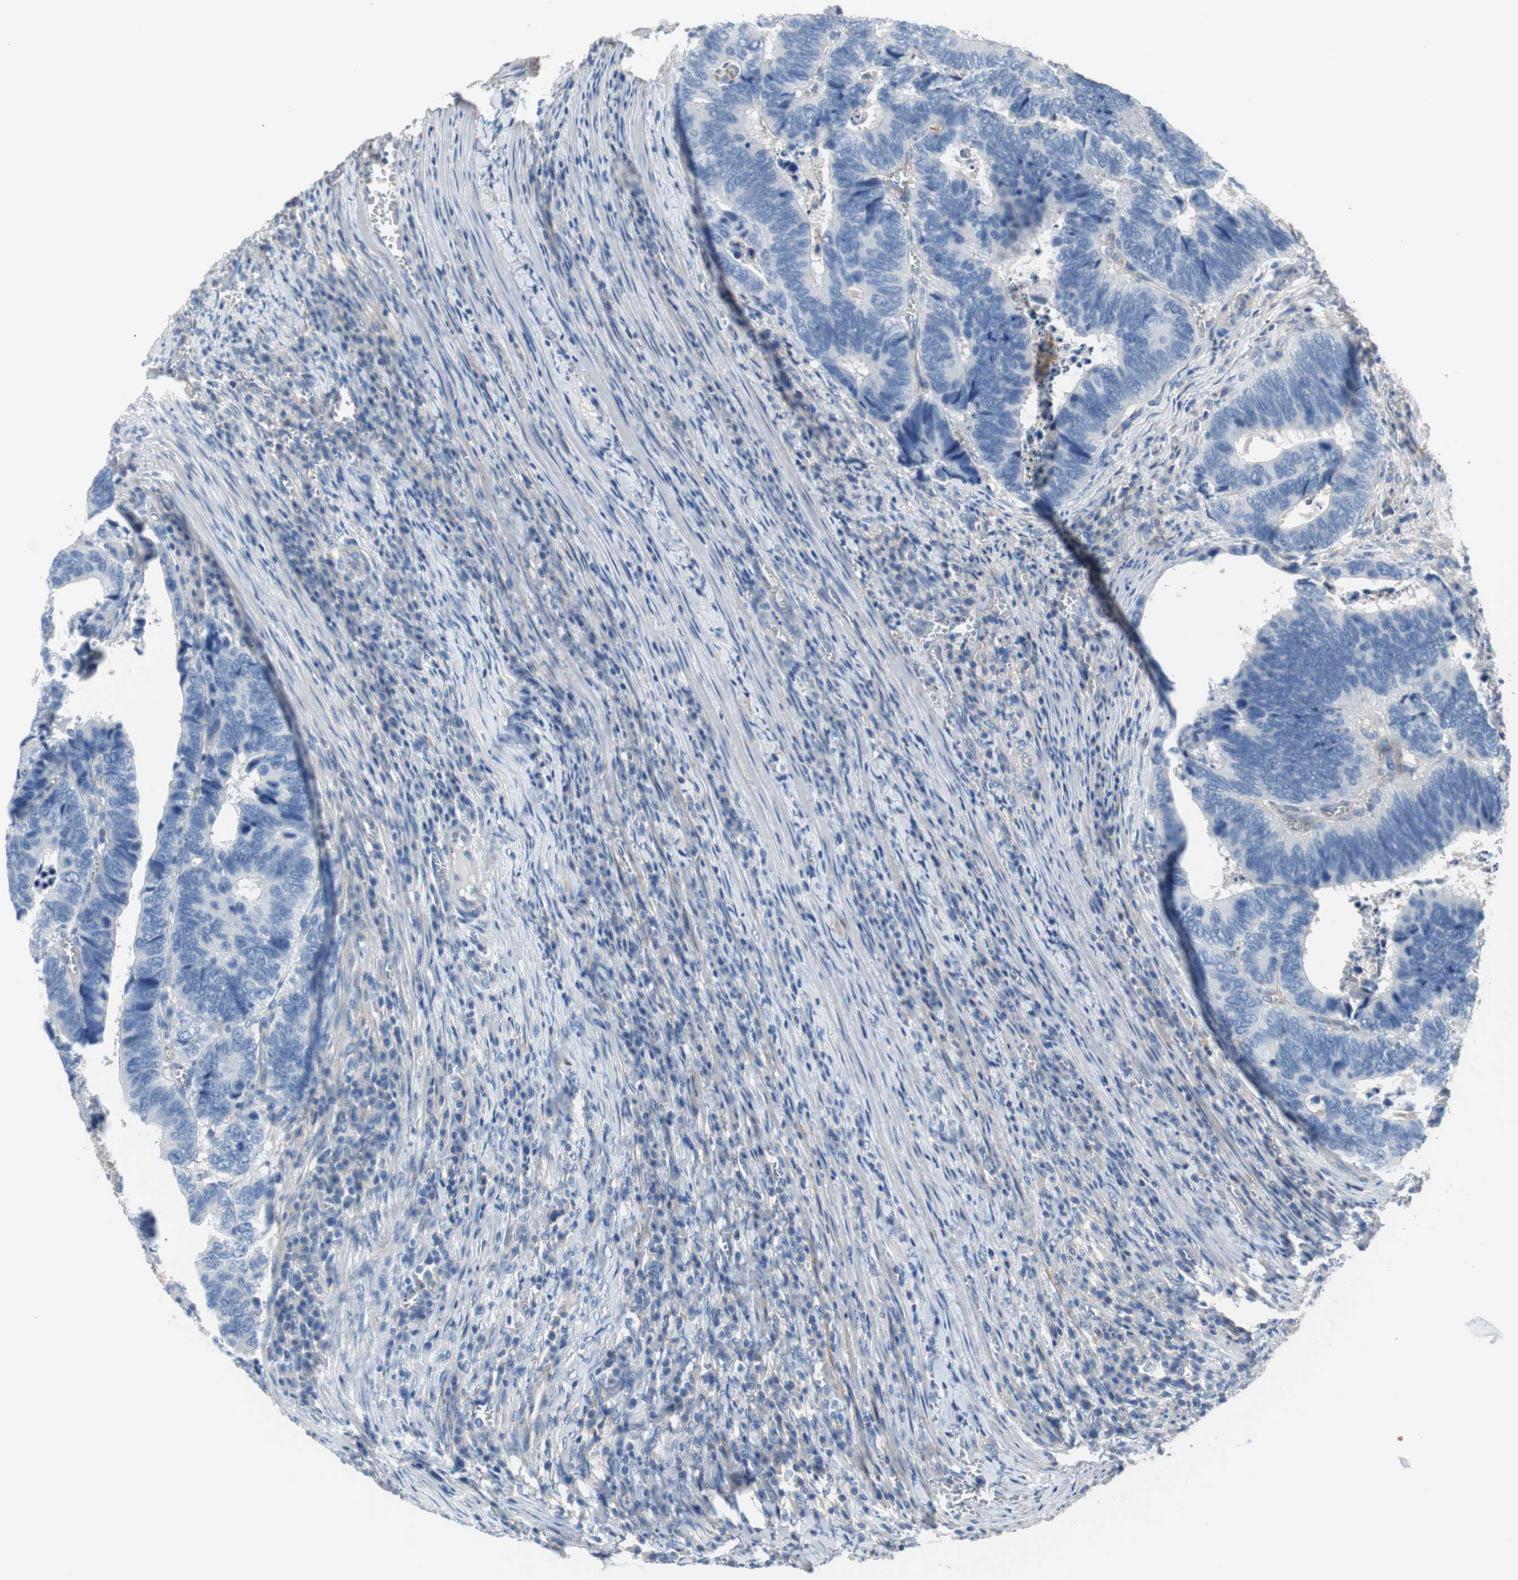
{"staining": {"intensity": "negative", "quantity": "none", "location": "none"}, "tissue": "colorectal cancer", "cell_type": "Tumor cells", "image_type": "cancer", "snomed": [{"axis": "morphology", "description": "Adenocarcinoma, NOS"}, {"axis": "topography", "description": "Colon"}], "caption": "This histopathology image is of adenocarcinoma (colorectal) stained with immunohistochemistry to label a protein in brown with the nuclei are counter-stained blue. There is no expression in tumor cells.", "gene": "CD81", "patient": {"sex": "male", "age": 72}}